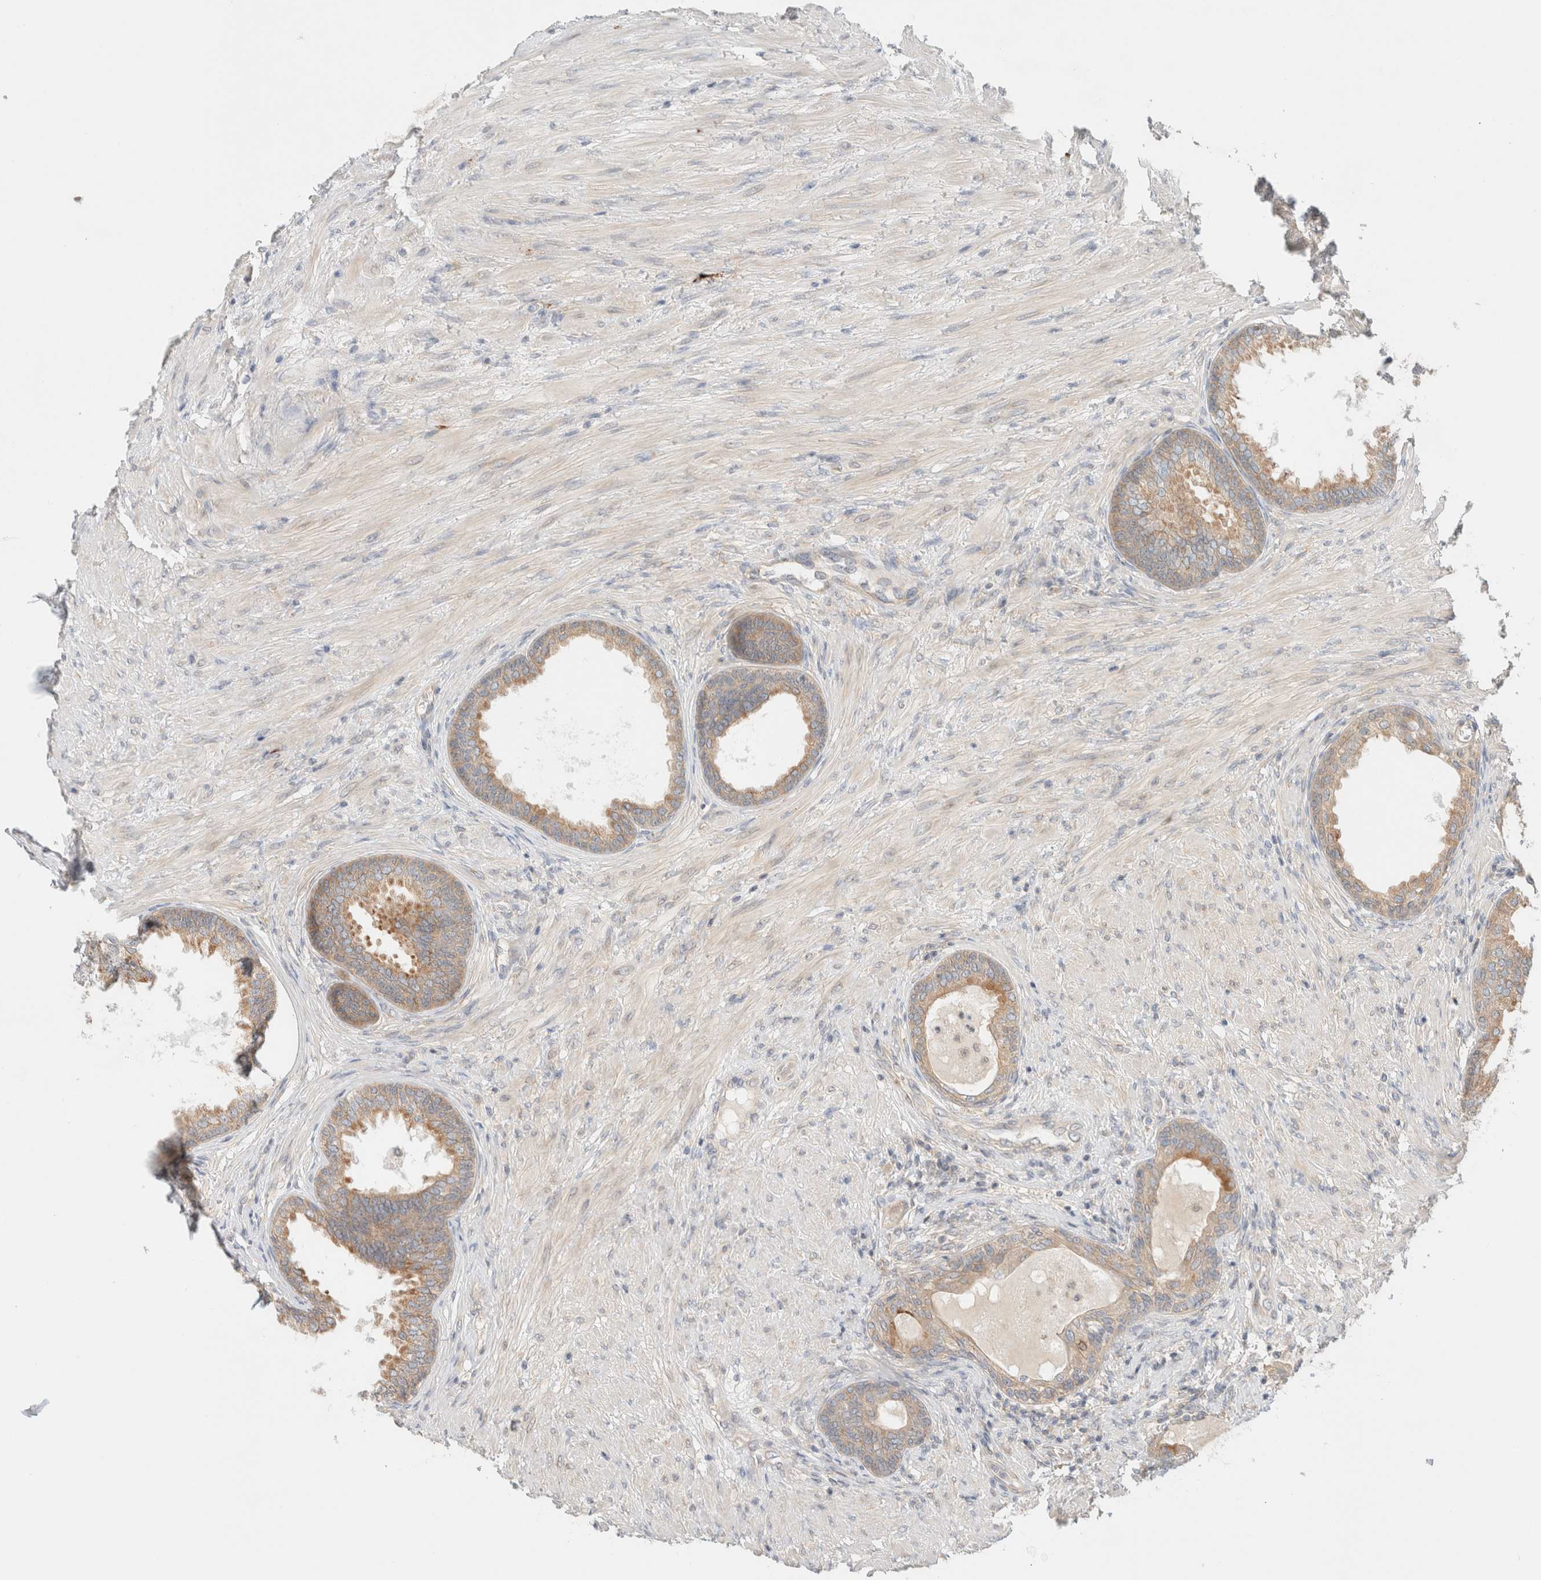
{"staining": {"intensity": "moderate", "quantity": ">75%", "location": "cytoplasmic/membranous"}, "tissue": "prostate", "cell_type": "Glandular cells", "image_type": "normal", "snomed": [{"axis": "morphology", "description": "Normal tissue, NOS"}, {"axis": "topography", "description": "Prostate"}], "caption": "Prostate stained for a protein reveals moderate cytoplasmic/membranous positivity in glandular cells. (DAB IHC with brightfield microscopy, high magnification).", "gene": "MARK3", "patient": {"sex": "male", "age": 76}}